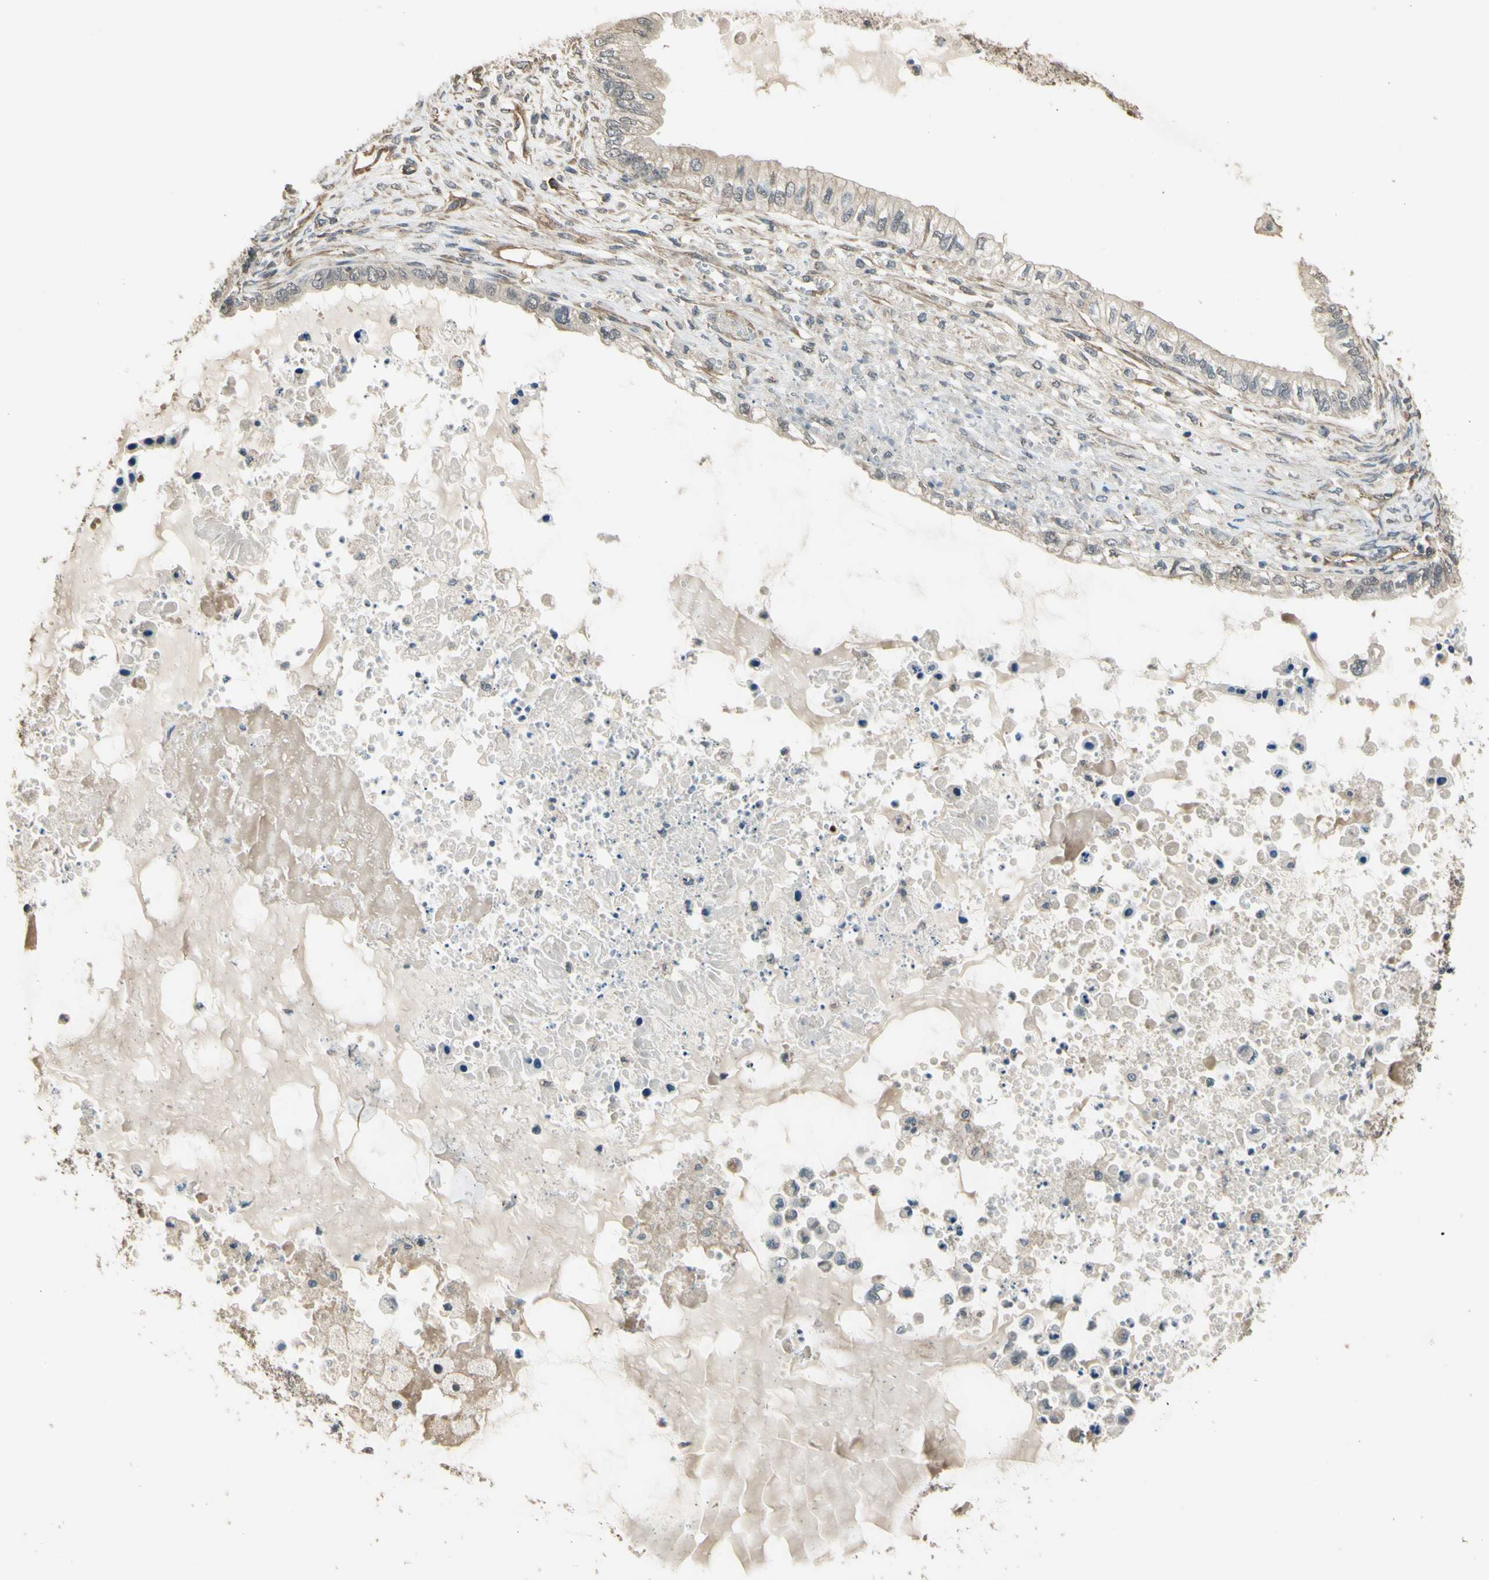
{"staining": {"intensity": "weak", "quantity": ">75%", "location": "cytoplasmic/membranous"}, "tissue": "ovarian cancer", "cell_type": "Tumor cells", "image_type": "cancer", "snomed": [{"axis": "morphology", "description": "Cystadenocarcinoma, mucinous, NOS"}, {"axis": "topography", "description": "Ovary"}], "caption": "A brown stain labels weak cytoplasmic/membranous expression of a protein in ovarian cancer tumor cells.", "gene": "EFNB2", "patient": {"sex": "female", "age": 80}}